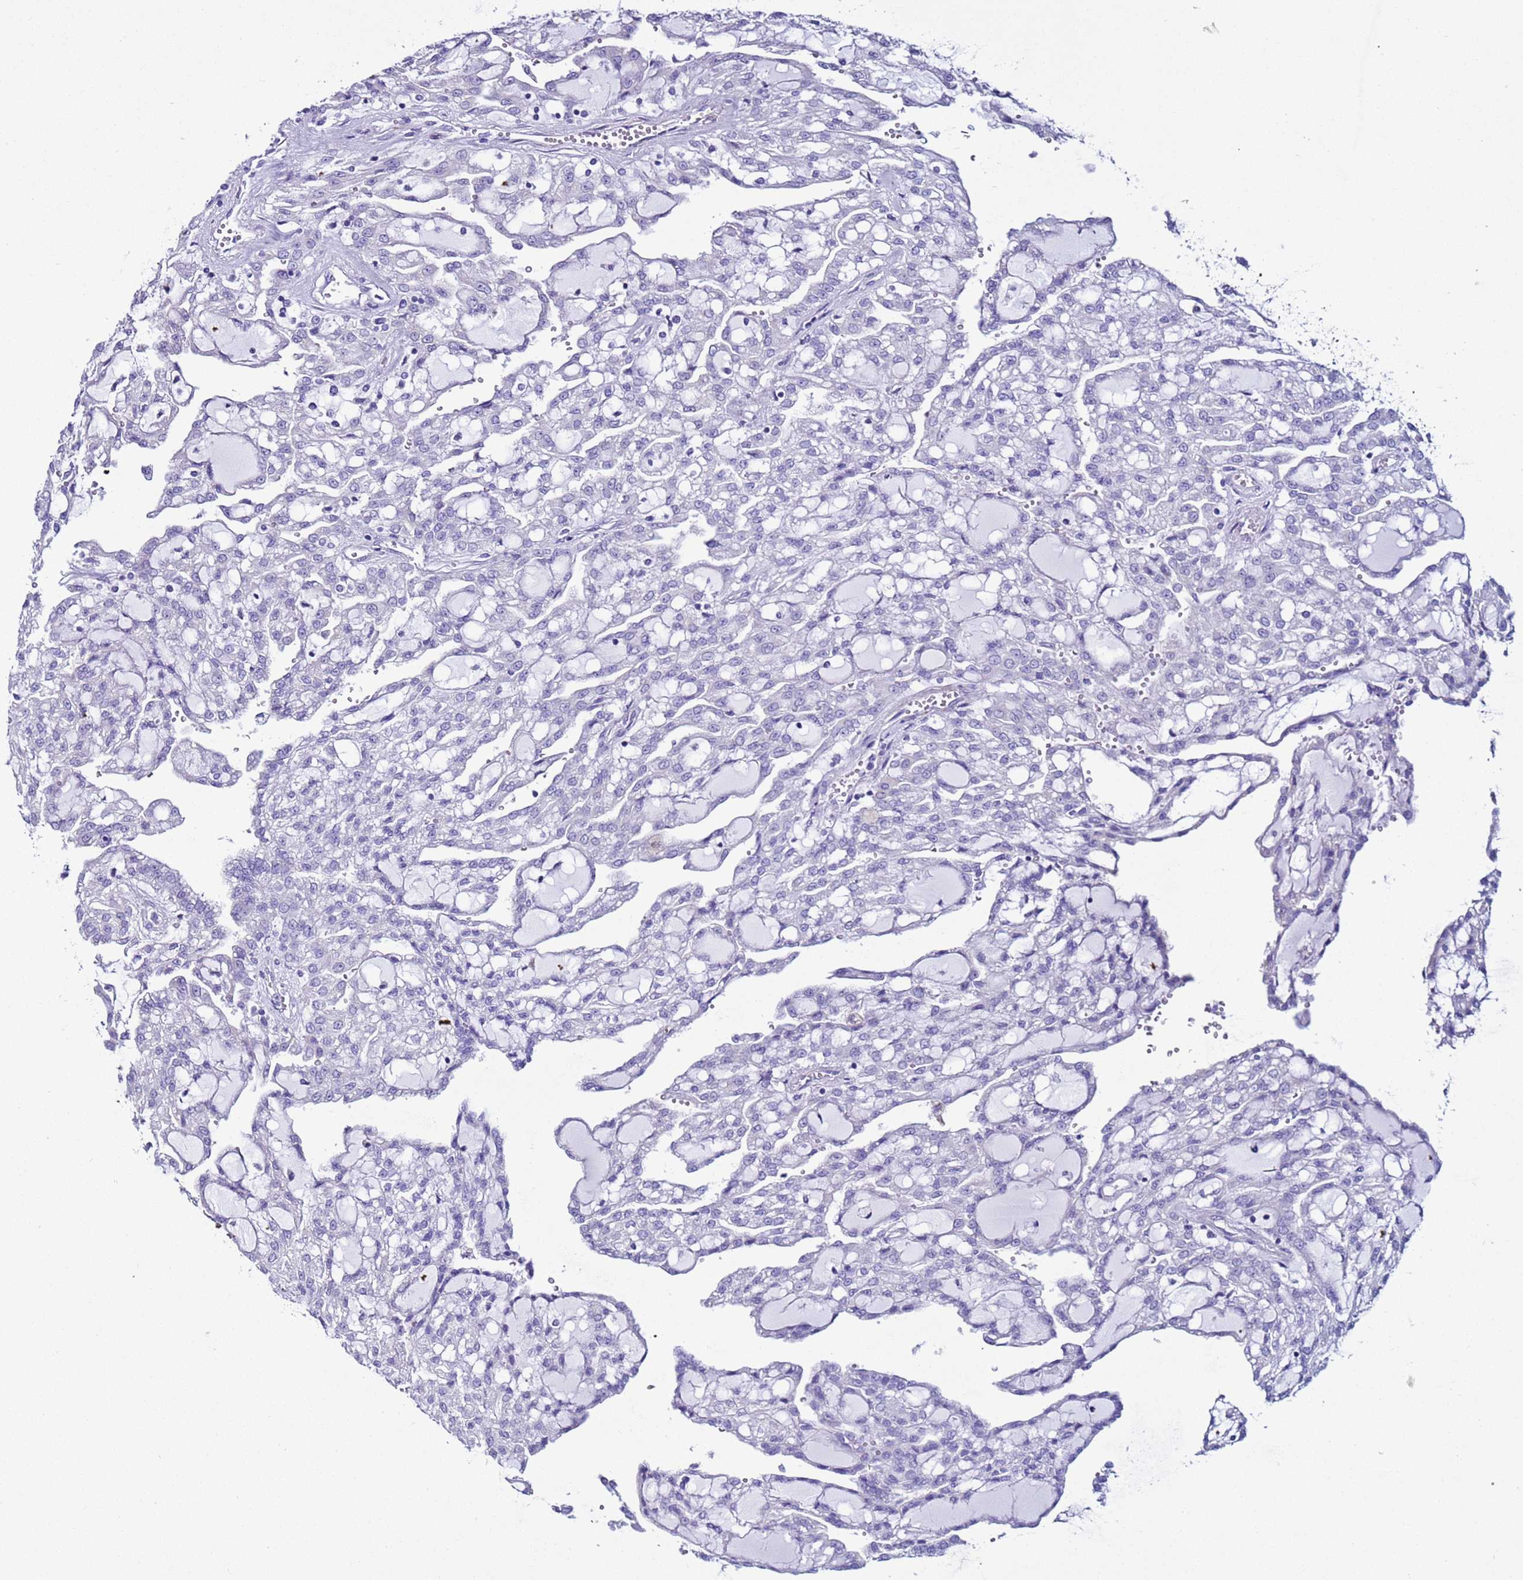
{"staining": {"intensity": "negative", "quantity": "none", "location": "none"}, "tissue": "renal cancer", "cell_type": "Tumor cells", "image_type": "cancer", "snomed": [{"axis": "morphology", "description": "Adenocarcinoma, NOS"}, {"axis": "topography", "description": "Kidney"}], "caption": "The photomicrograph demonstrates no significant expression in tumor cells of renal adenocarcinoma. Brightfield microscopy of immunohistochemistry (IHC) stained with DAB (3,3'-diaminobenzidine) (brown) and hematoxylin (blue), captured at high magnification.", "gene": "LCMT1", "patient": {"sex": "male", "age": 63}}